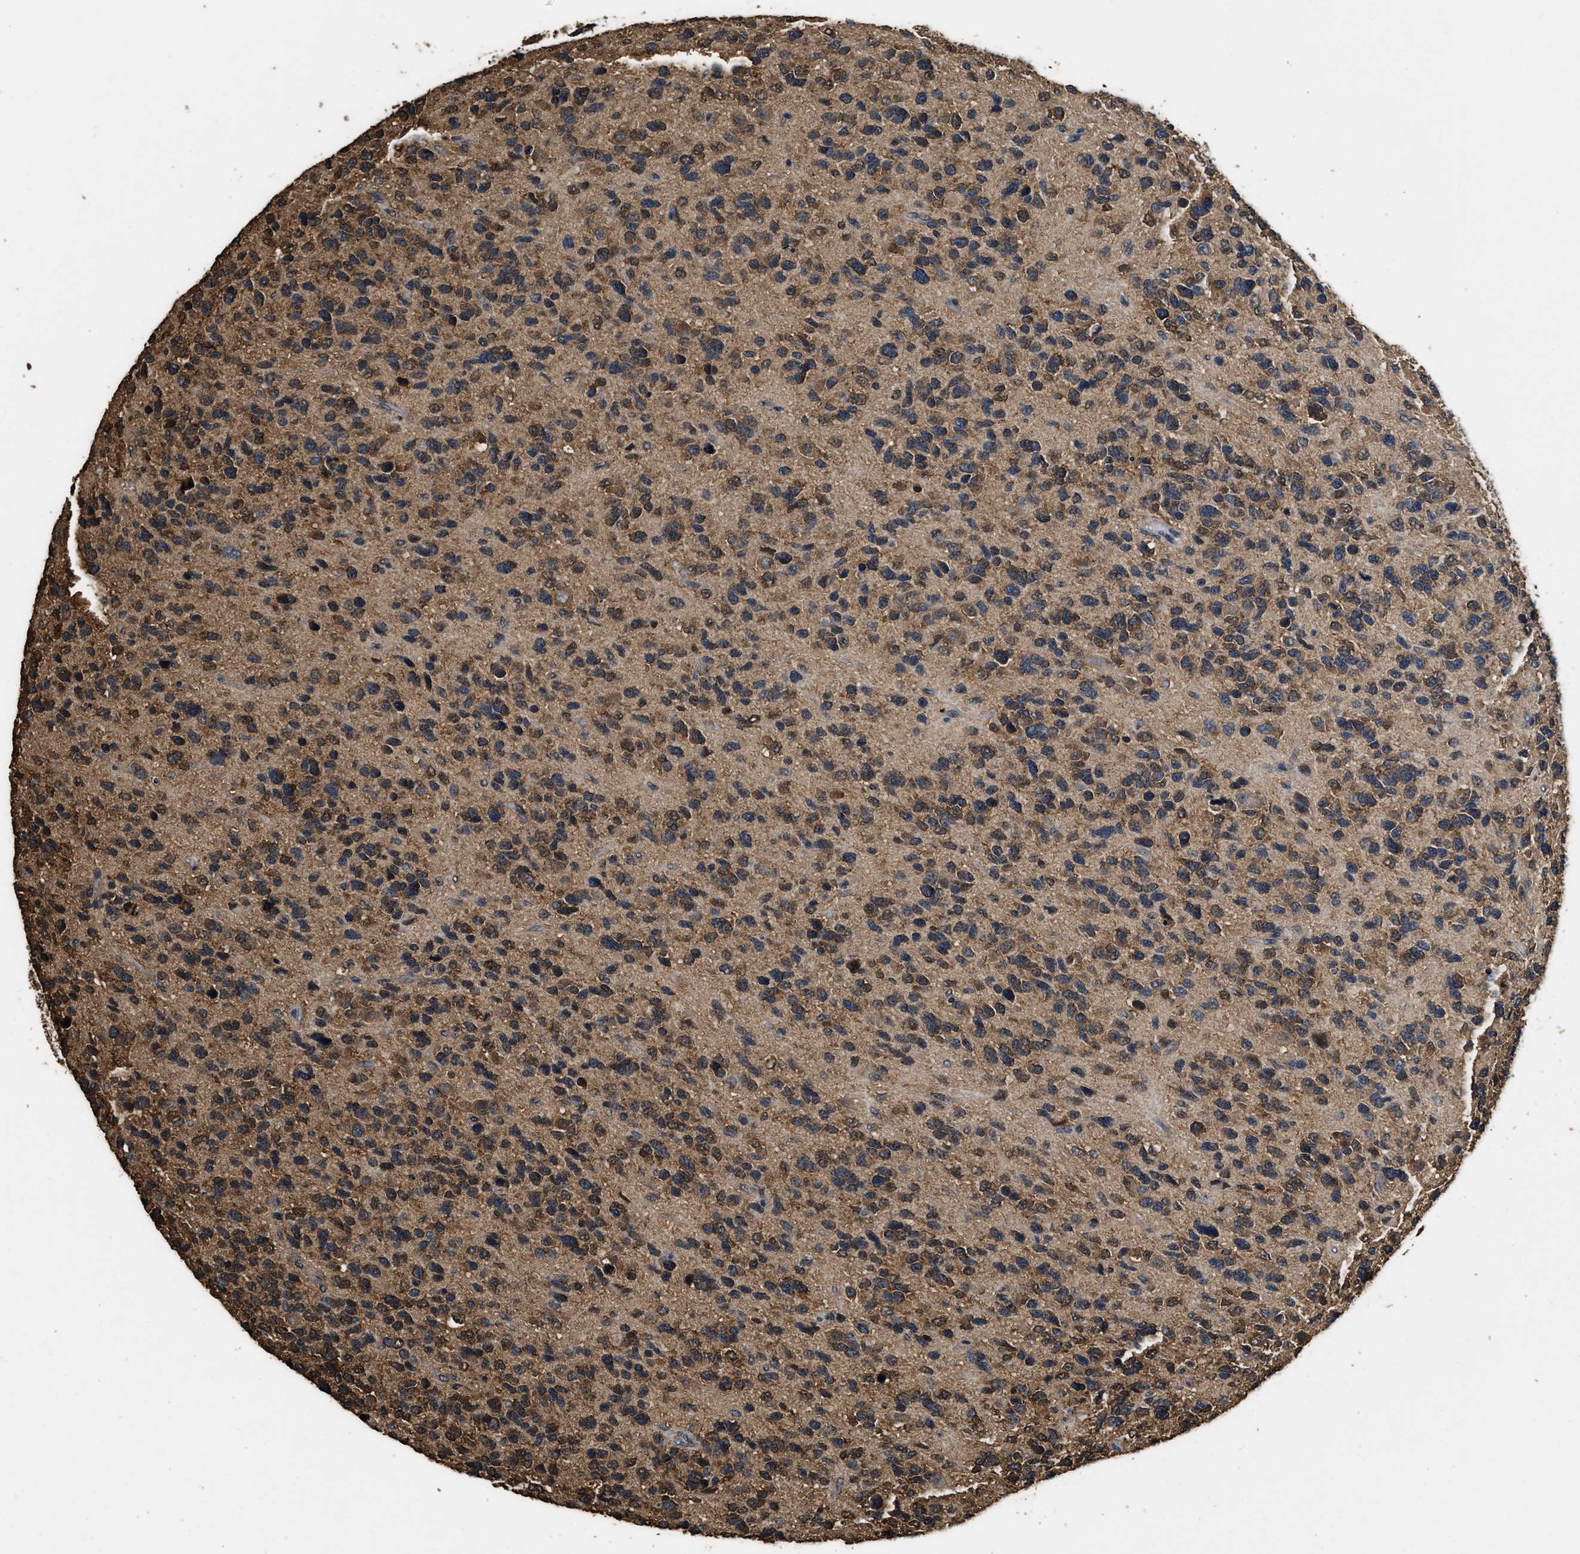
{"staining": {"intensity": "moderate", "quantity": "25%-75%", "location": "cytoplasmic/membranous"}, "tissue": "glioma", "cell_type": "Tumor cells", "image_type": "cancer", "snomed": [{"axis": "morphology", "description": "Glioma, malignant, High grade"}, {"axis": "topography", "description": "Brain"}], "caption": "Glioma was stained to show a protein in brown. There is medium levels of moderate cytoplasmic/membranous positivity in about 25%-75% of tumor cells.", "gene": "YWHAE", "patient": {"sex": "female", "age": 58}}